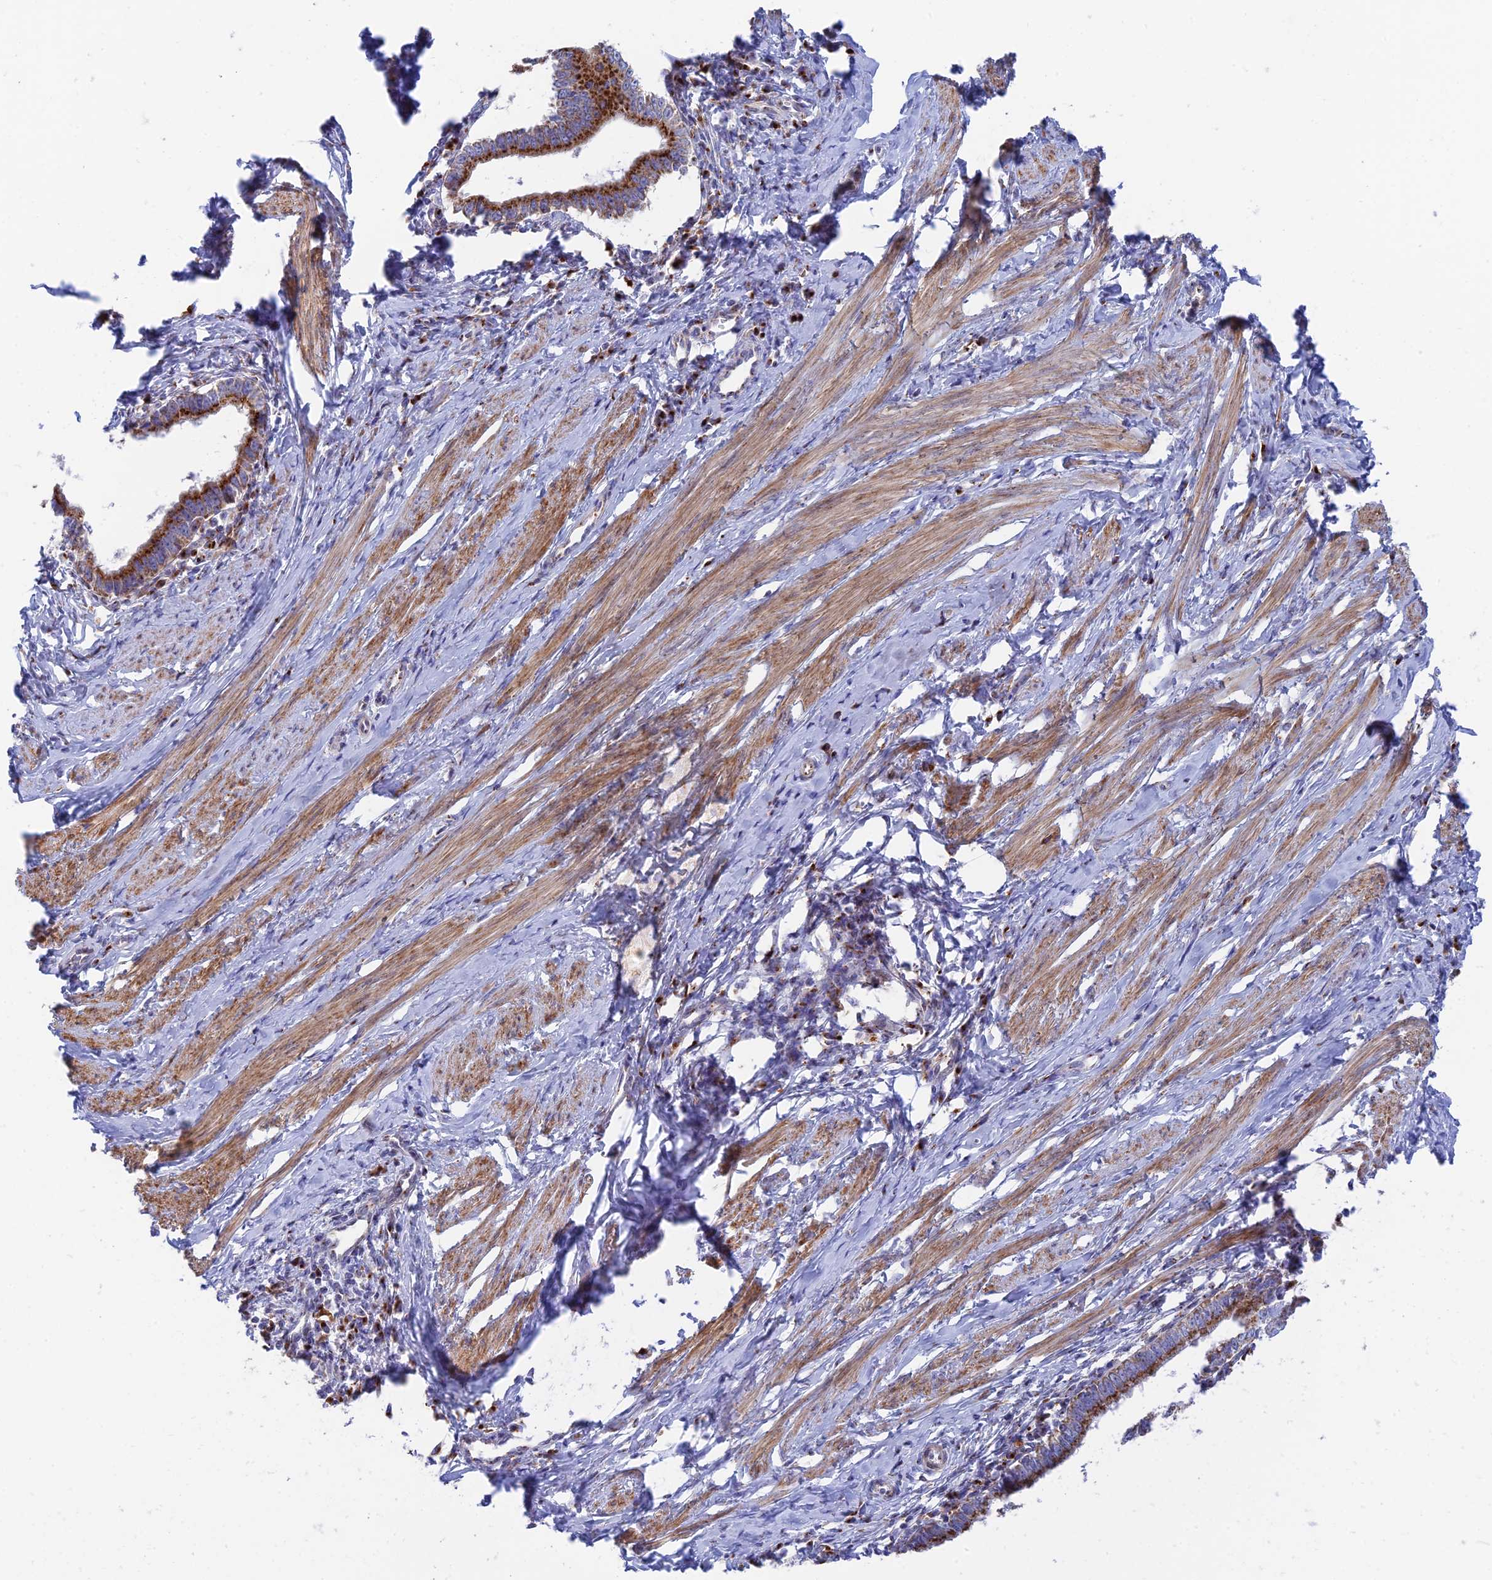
{"staining": {"intensity": "strong", "quantity": ">75%", "location": "cytoplasmic/membranous"}, "tissue": "cervical cancer", "cell_type": "Tumor cells", "image_type": "cancer", "snomed": [{"axis": "morphology", "description": "Adenocarcinoma, NOS"}, {"axis": "topography", "description": "Cervix"}], "caption": "Brown immunohistochemical staining in cervical cancer demonstrates strong cytoplasmic/membranous staining in about >75% of tumor cells. (DAB (3,3'-diaminobenzidine) = brown stain, brightfield microscopy at high magnification).", "gene": "HS2ST1", "patient": {"sex": "female", "age": 36}}